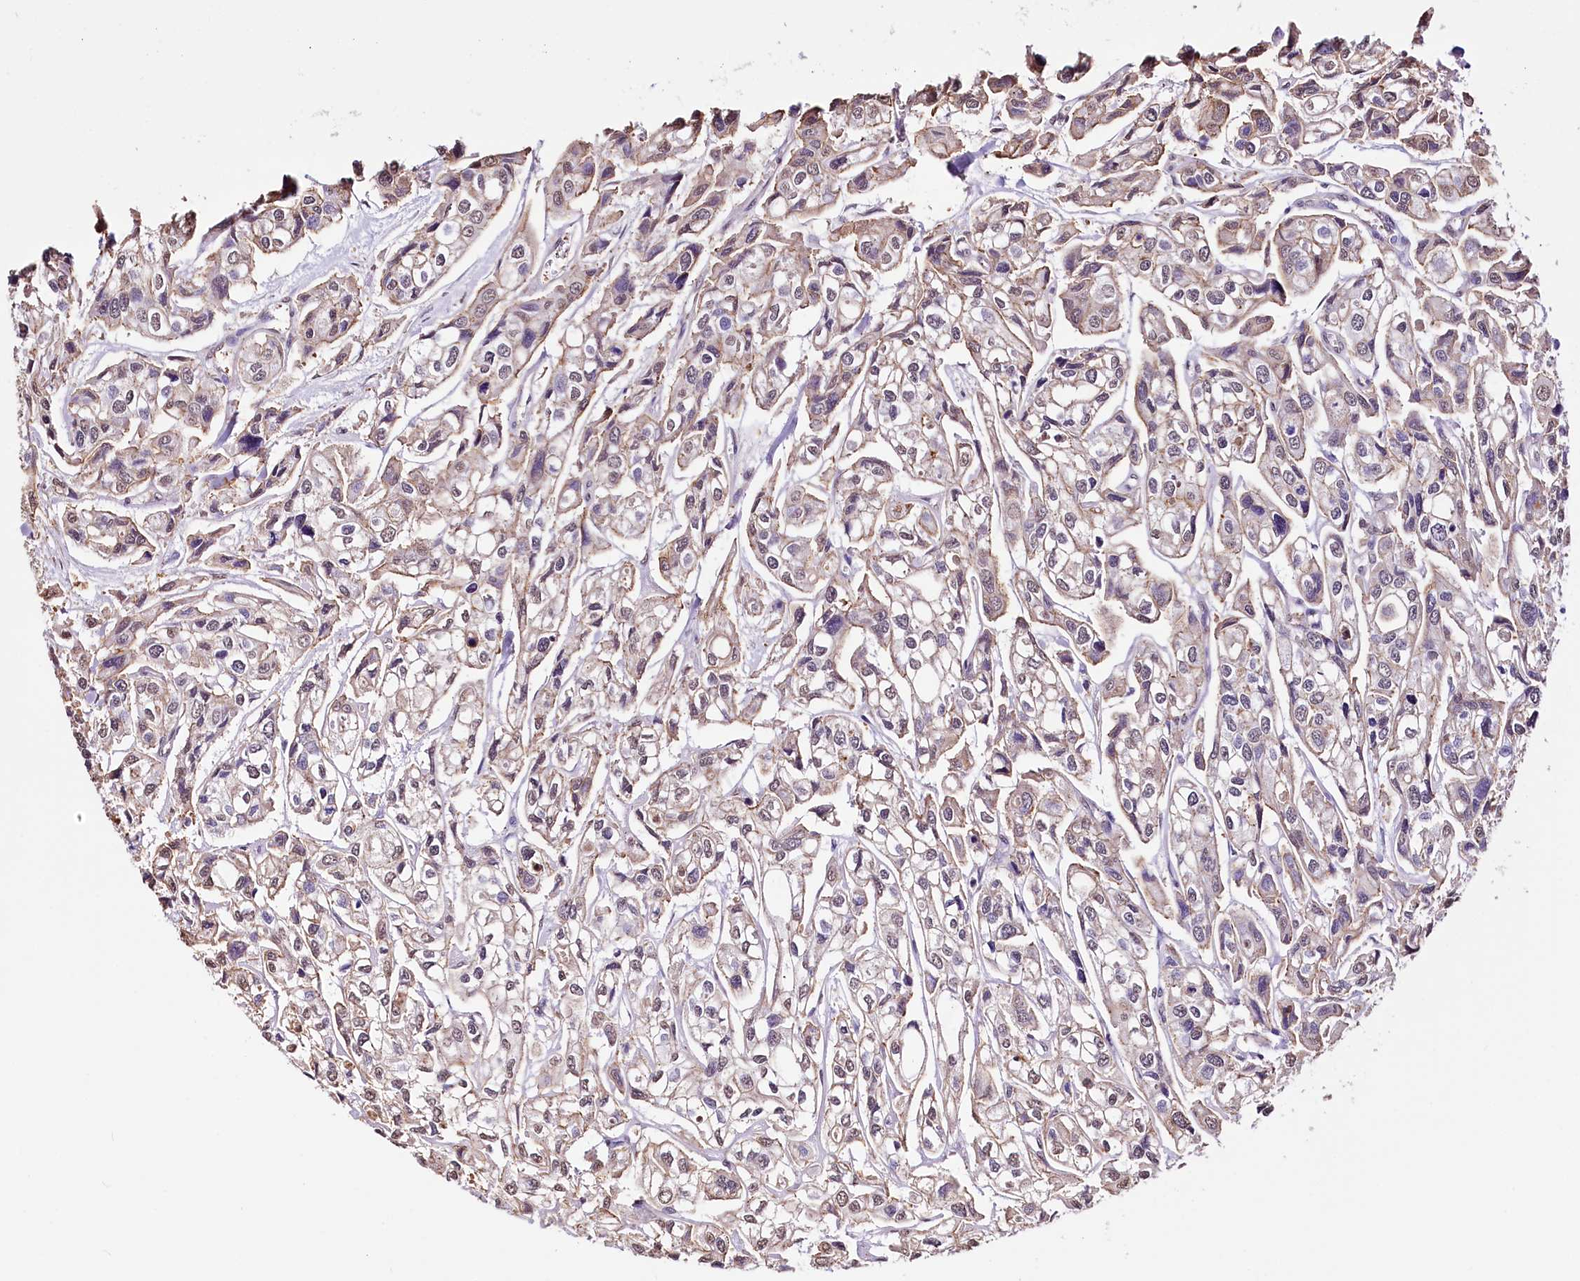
{"staining": {"intensity": "weak", "quantity": ">75%", "location": "cytoplasmic/membranous"}, "tissue": "urothelial cancer", "cell_type": "Tumor cells", "image_type": "cancer", "snomed": [{"axis": "morphology", "description": "Urothelial carcinoma, High grade"}, {"axis": "topography", "description": "Urinary bladder"}], "caption": "A high-resolution histopathology image shows immunohistochemistry staining of urothelial carcinoma (high-grade), which shows weak cytoplasmic/membranous positivity in about >75% of tumor cells.", "gene": "ST7", "patient": {"sex": "male", "age": 67}}